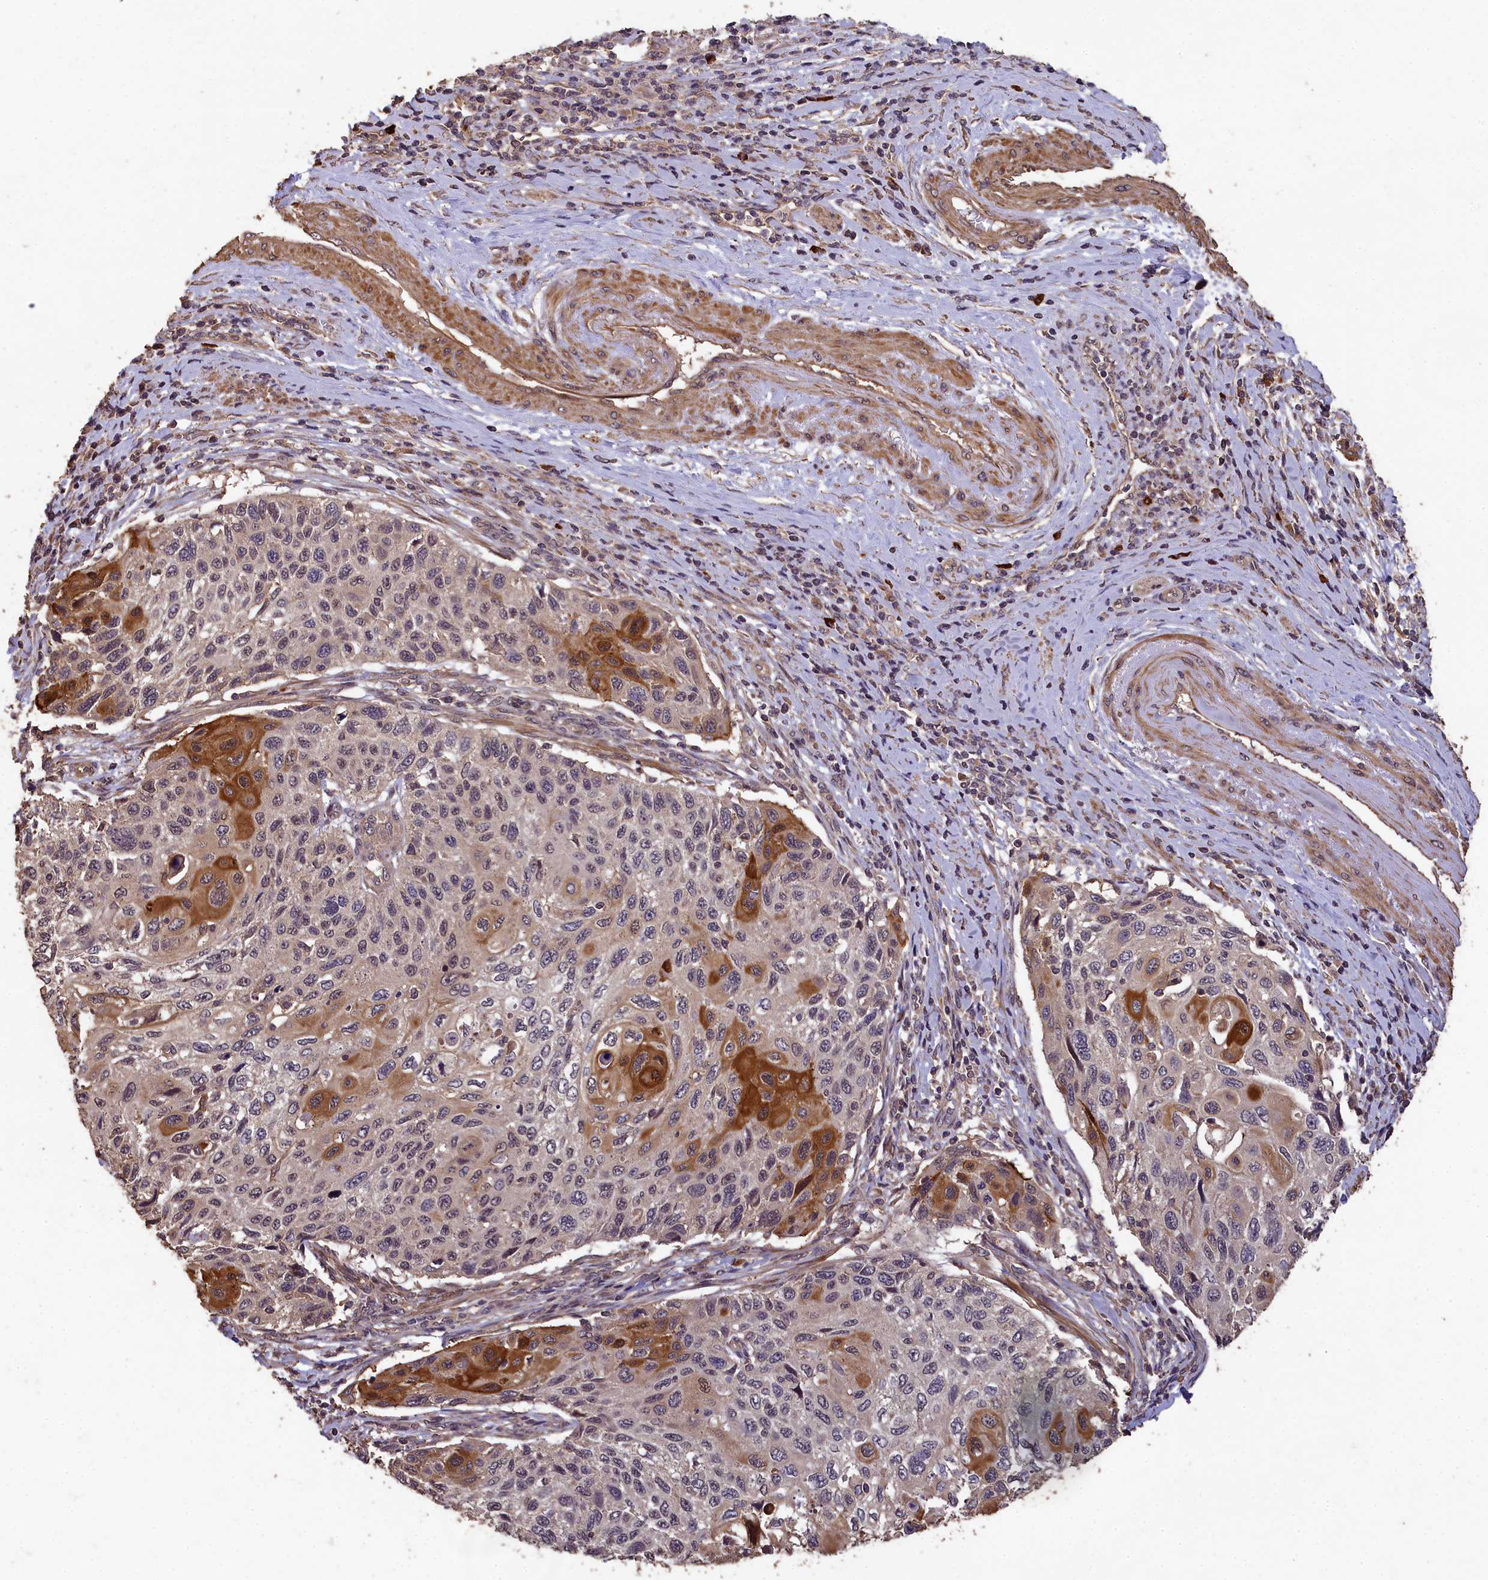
{"staining": {"intensity": "strong", "quantity": "<25%", "location": "cytoplasmic/membranous,nuclear"}, "tissue": "cervical cancer", "cell_type": "Tumor cells", "image_type": "cancer", "snomed": [{"axis": "morphology", "description": "Squamous cell carcinoma, NOS"}, {"axis": "topography", "description": "Cervix"}], "caption": "An immunohistochemistry (IHC) image of tumor tissue is shown. Protein staining in brown labels strong cytoplasmic/membranous and nuclear positivity in cervical squamous cell carcinoma within tumor cells.", "gene": "CHD9", "patient": {"sex": "female", "age": 70}}